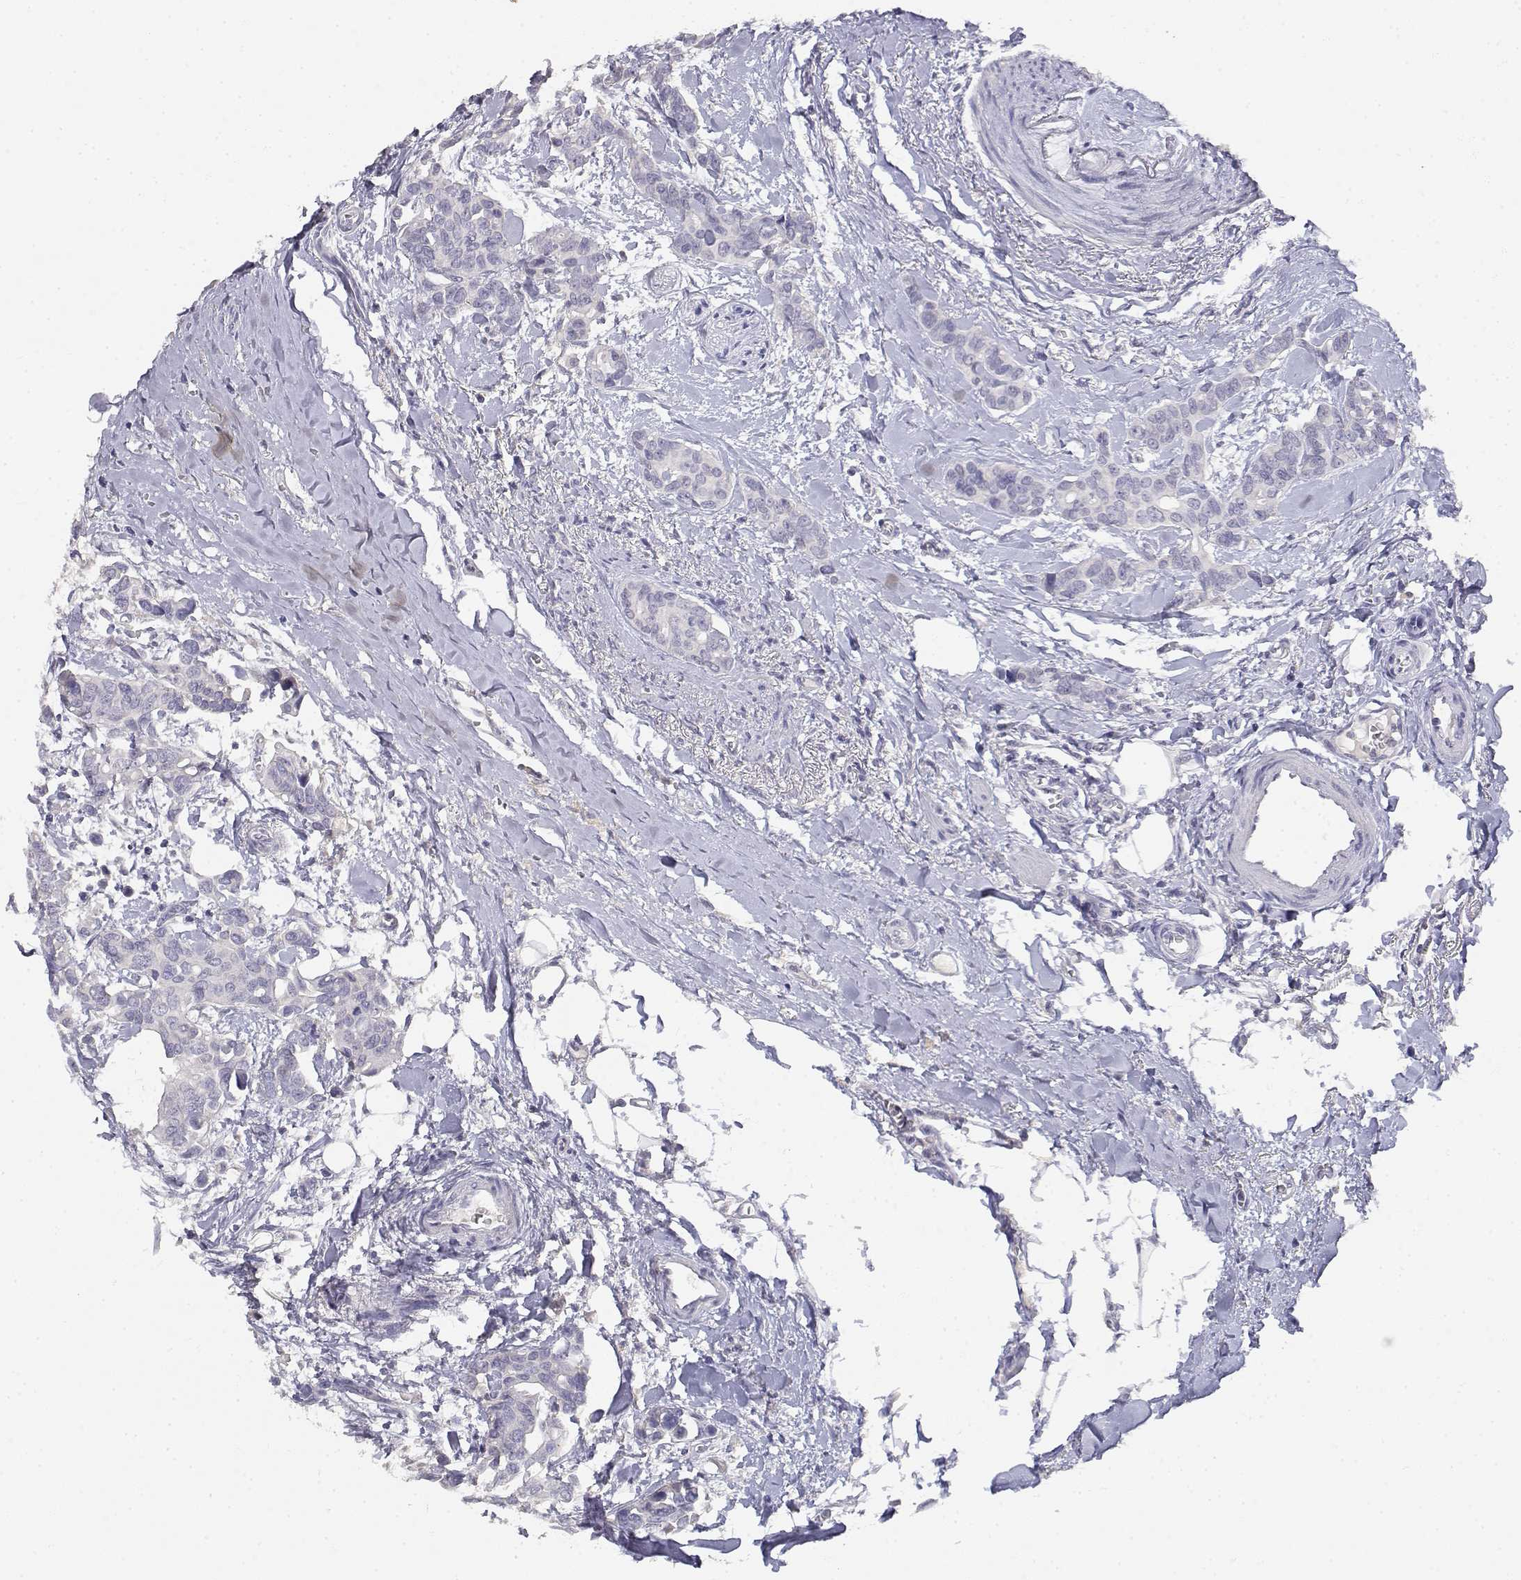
{"staining": {"intensity": "negative", "quantity": "none", "location": "none"}, "tissue": "breast cancer", "cell_type": "Tumor cells", "image_type": "cancer", "snomed": [{"axis": "morphology", "description": "Duct carcinoma"}, {"axis": "topography", "description": "Breast"}], "caption": "Immunohistochemistry of human breast invasive ductal carcinoma reveals no staining in tumor cells.", "gene": "ADA", "patient": {"sex": "female", "age": 54}}